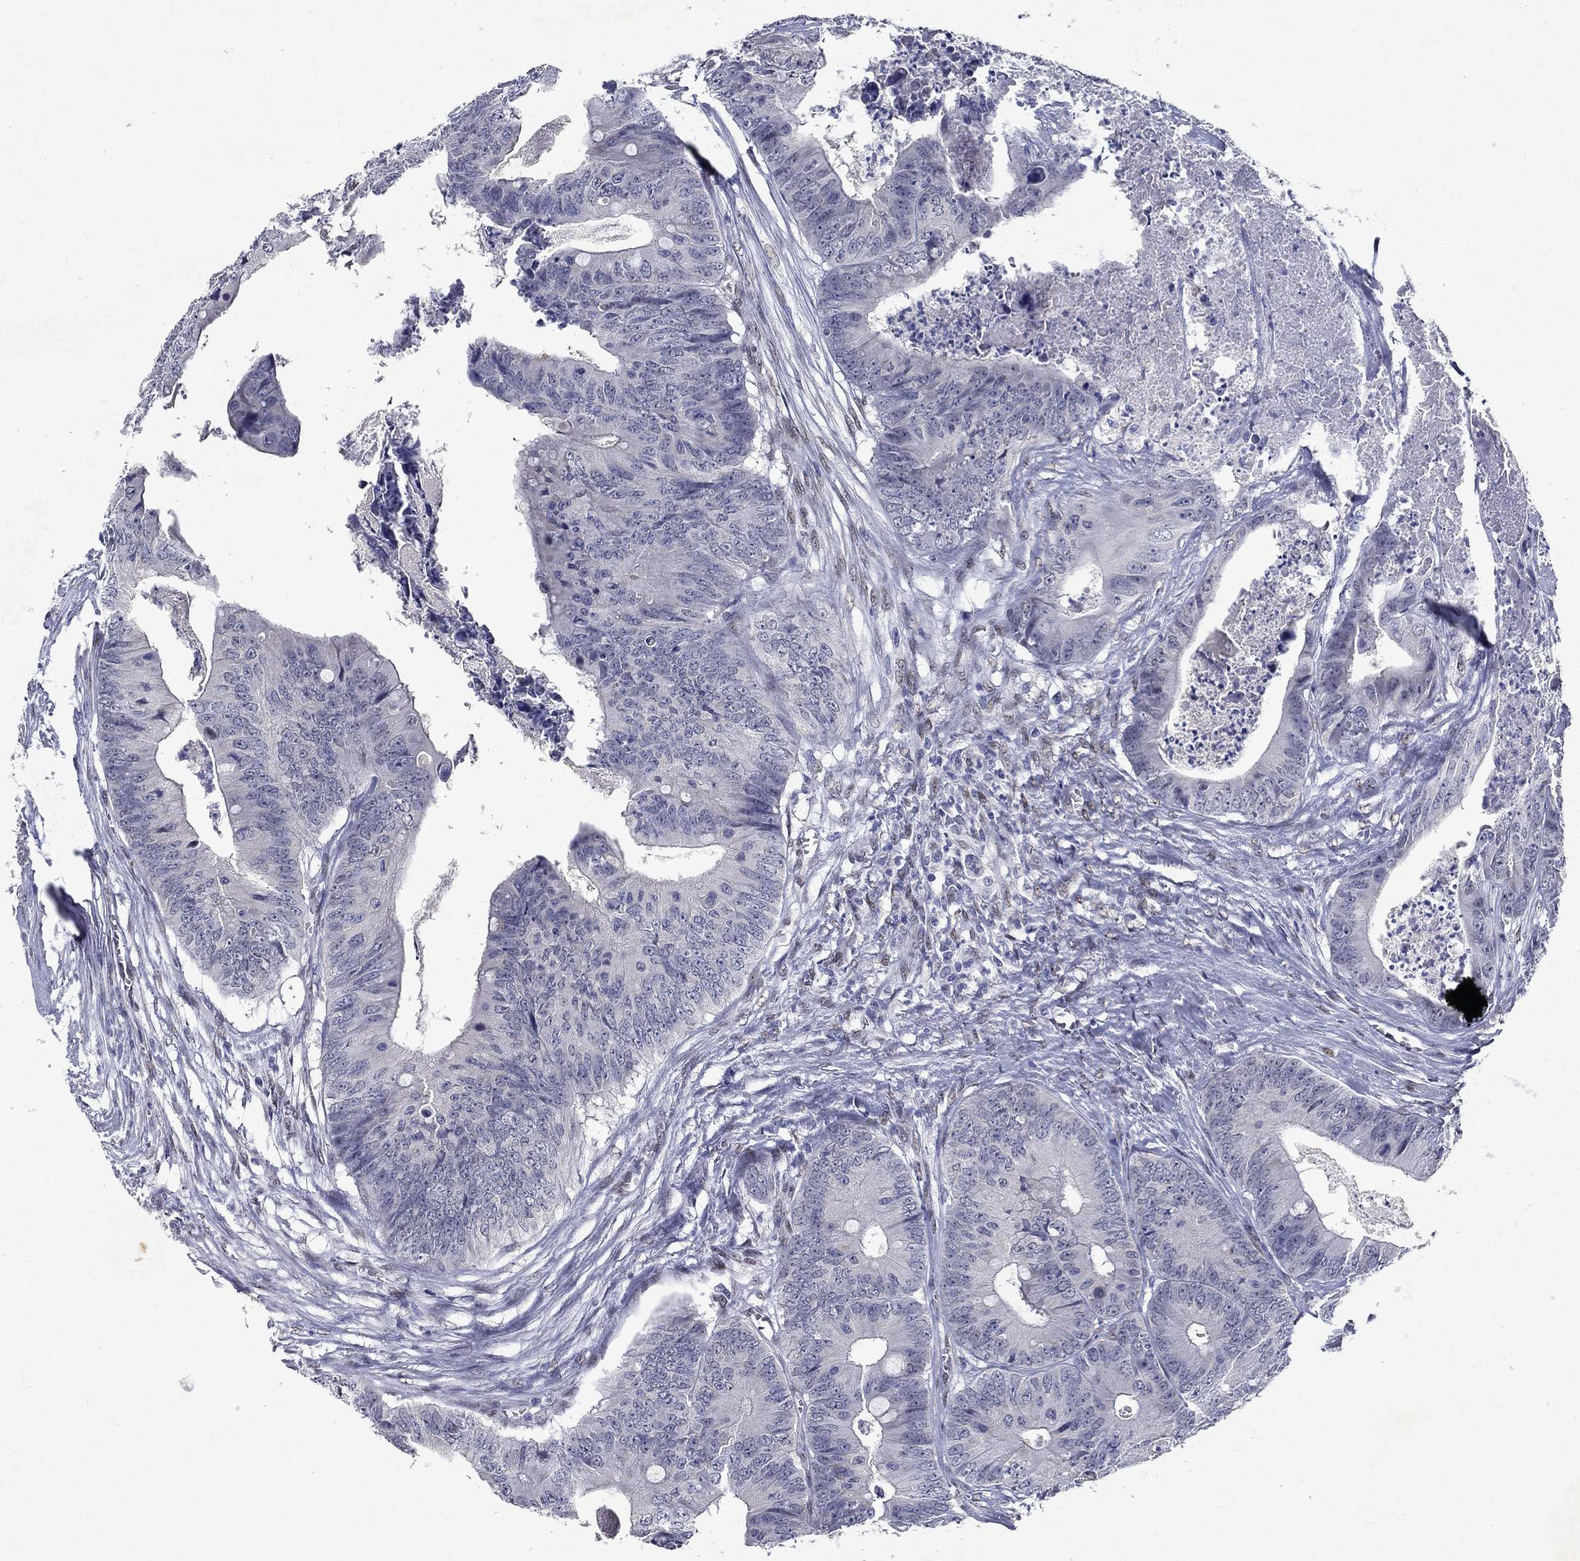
{"staining": {"intensity": "negative", "quantity": "none", "location": "none"}, "tissue": "colorectal cancer", "cell_type": "Tumor cells", "image_type": "cancer", "snomed": [{"axis": "morphology", "description": "Adenocarcinoma, NOS"}, {"axis": "topography", "description": "Colon"}], "caption": "Human adenocarcinoma (colorectal) stained for a protein using immunohistochemistry shows no positivity in tumor cells.", "gene": "RBFOX1", "patient": {"sex": "male", "age": 84}}